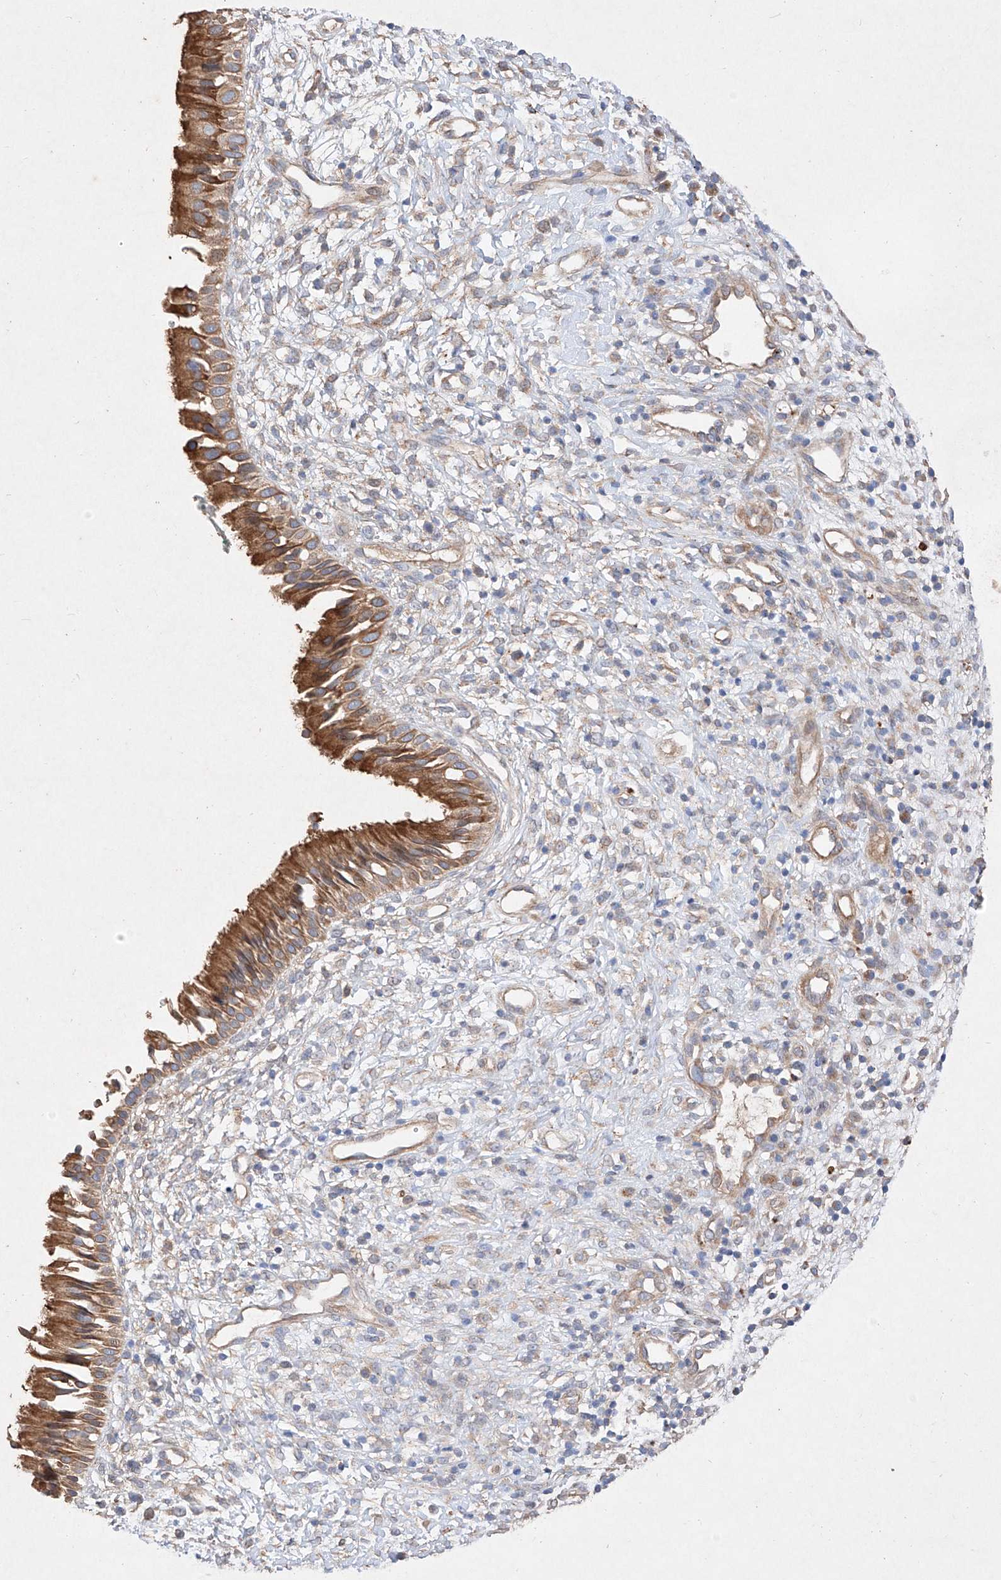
{"staining": {"intensity": "moderate", "quantity": ">75%", "location": "cytoplasmic/membranous"}, "tissue": "nasopharynx", "cell_type": "Respiratory epithelial cells", "image_type": "normal", "snomed": [{"axis": "morphology", "description": "Normal tissue, NOS"}, {"axis": "topography", "description": "Nasopharynx"}], "caption": "A high-resolution photomicrograph shows immunohistochemistry (IHC) staining of normal nasopharynx, which displays moderate cytoplasmic/membranous expression in about >75% of respiratory epithelial cells.", "gene": "C6orf62", "patient": {"sex": "male", "age": 22}}